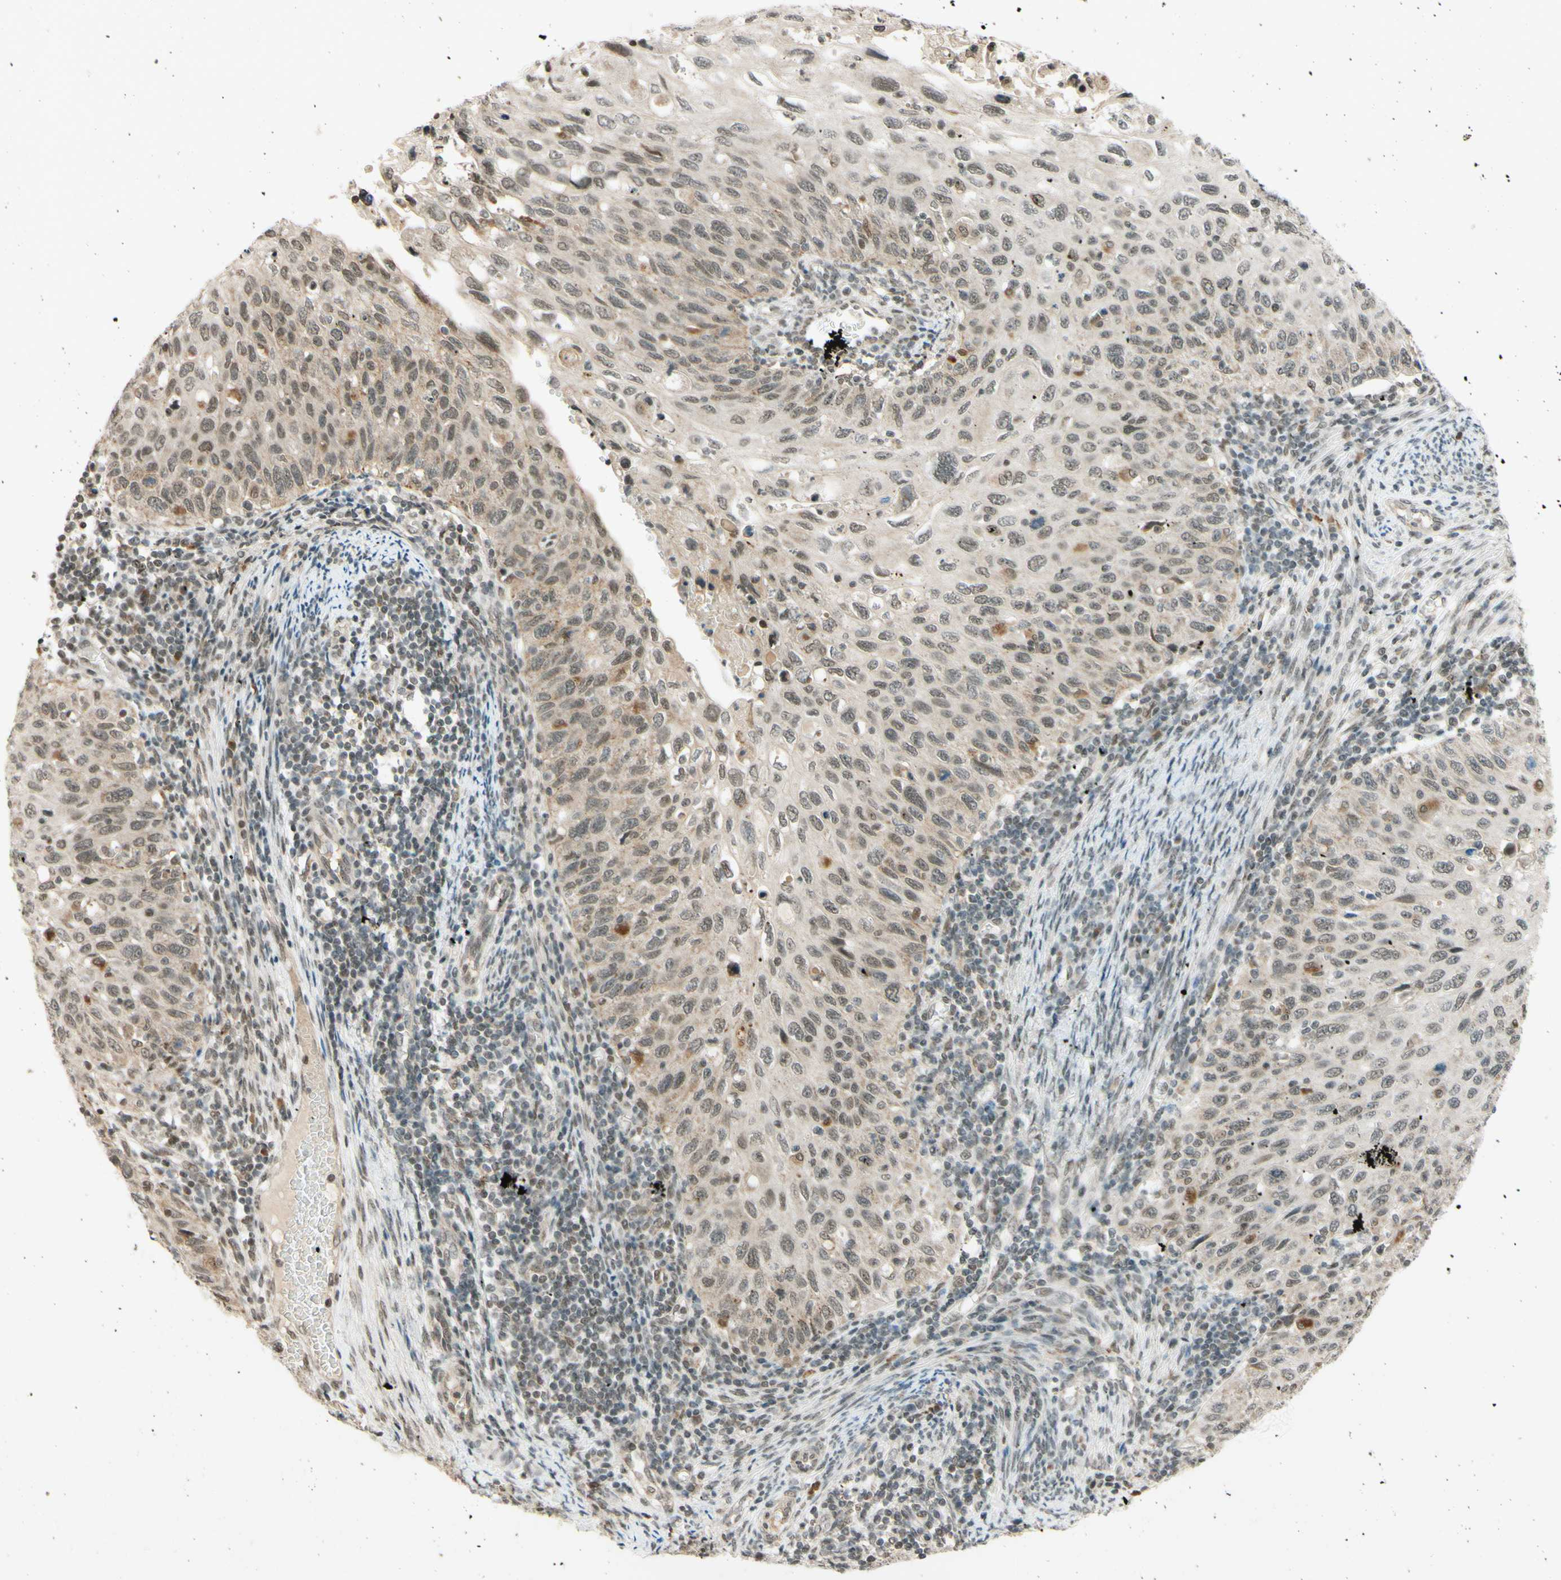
{"staining": {"intensity": "weak", "quantity": ">75%", "location": "nuclear"}, "tissue": "cervical cancer", "cell_type": "Tumor cells", "image_type": "cancer", "snomed": [{"axis": "morphology", "description": "Squamous cell carcinoma, NOS"}, {"axis": "topography", "description": "Cervix"}], "caption": "Immunohistochemical staining of human cervical squamous cell carcinoma demonstrates weak nuclear protein staining in about >75% of tumor cells. Ihc stains the protein of interest in brown and the nuclei are stained blue.", "gene": "SMARCB1", "patient": {"sex": "female", "age": 70}}